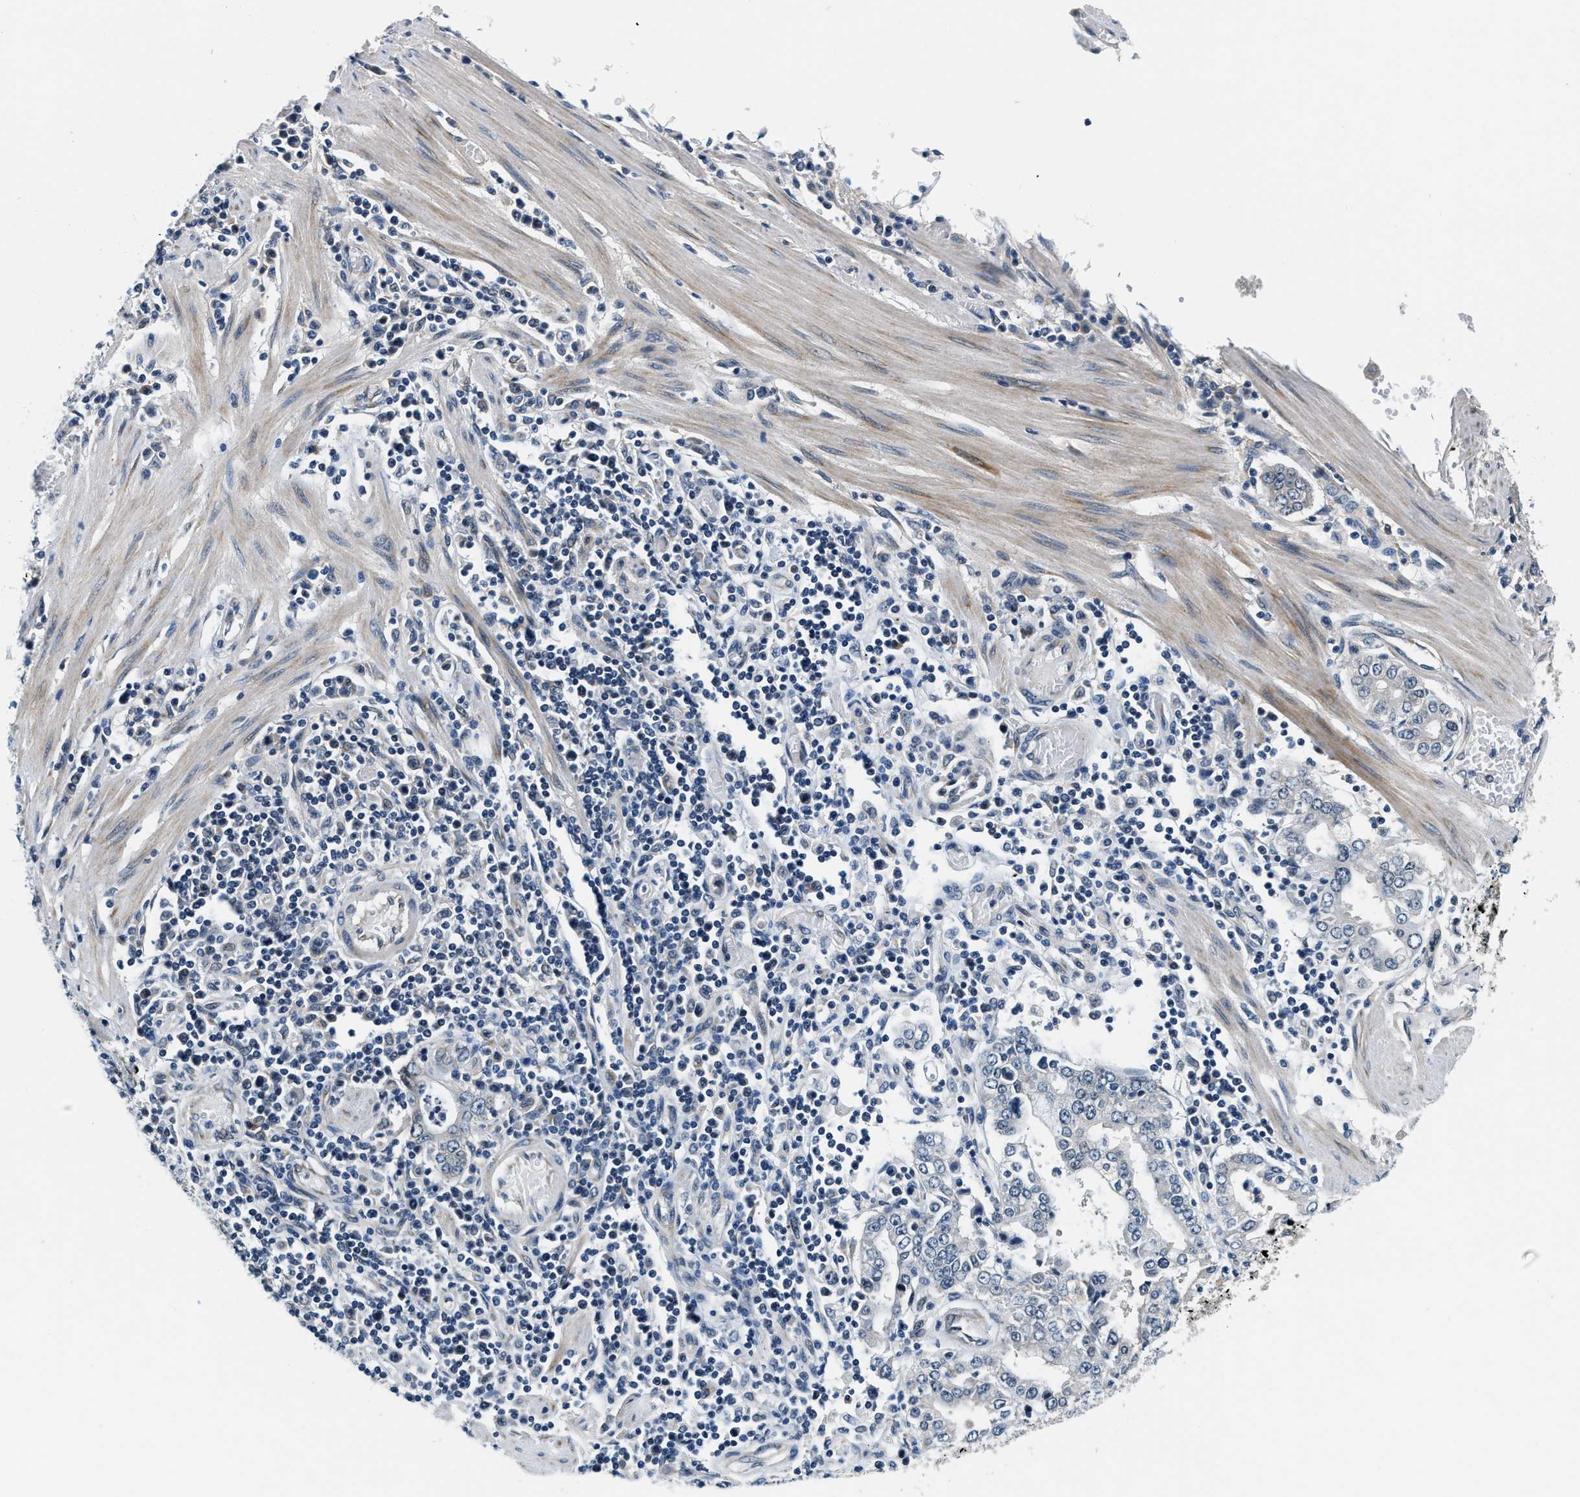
{"staining": {"intensity": "negative", "quantity": "none", "location": "none"}, "tissue": "stomach cancer", "cell_type": "Tumor cells", "image_type": "cancer", "snomed": [{"axis": "morphology", "description": "Adenocarcinoma, NOS"}, {"axis": "topography", "description": "Stomach"}], "caption": "Immunohistochemistry (IHC) image of neoplastic tissue: stomach cancer (adenocarcinoma) stained with DAB displays no significant protein staining in tumor cells.", "gene": "YAE1", "patient": {"sex": "male", "age": 76}}